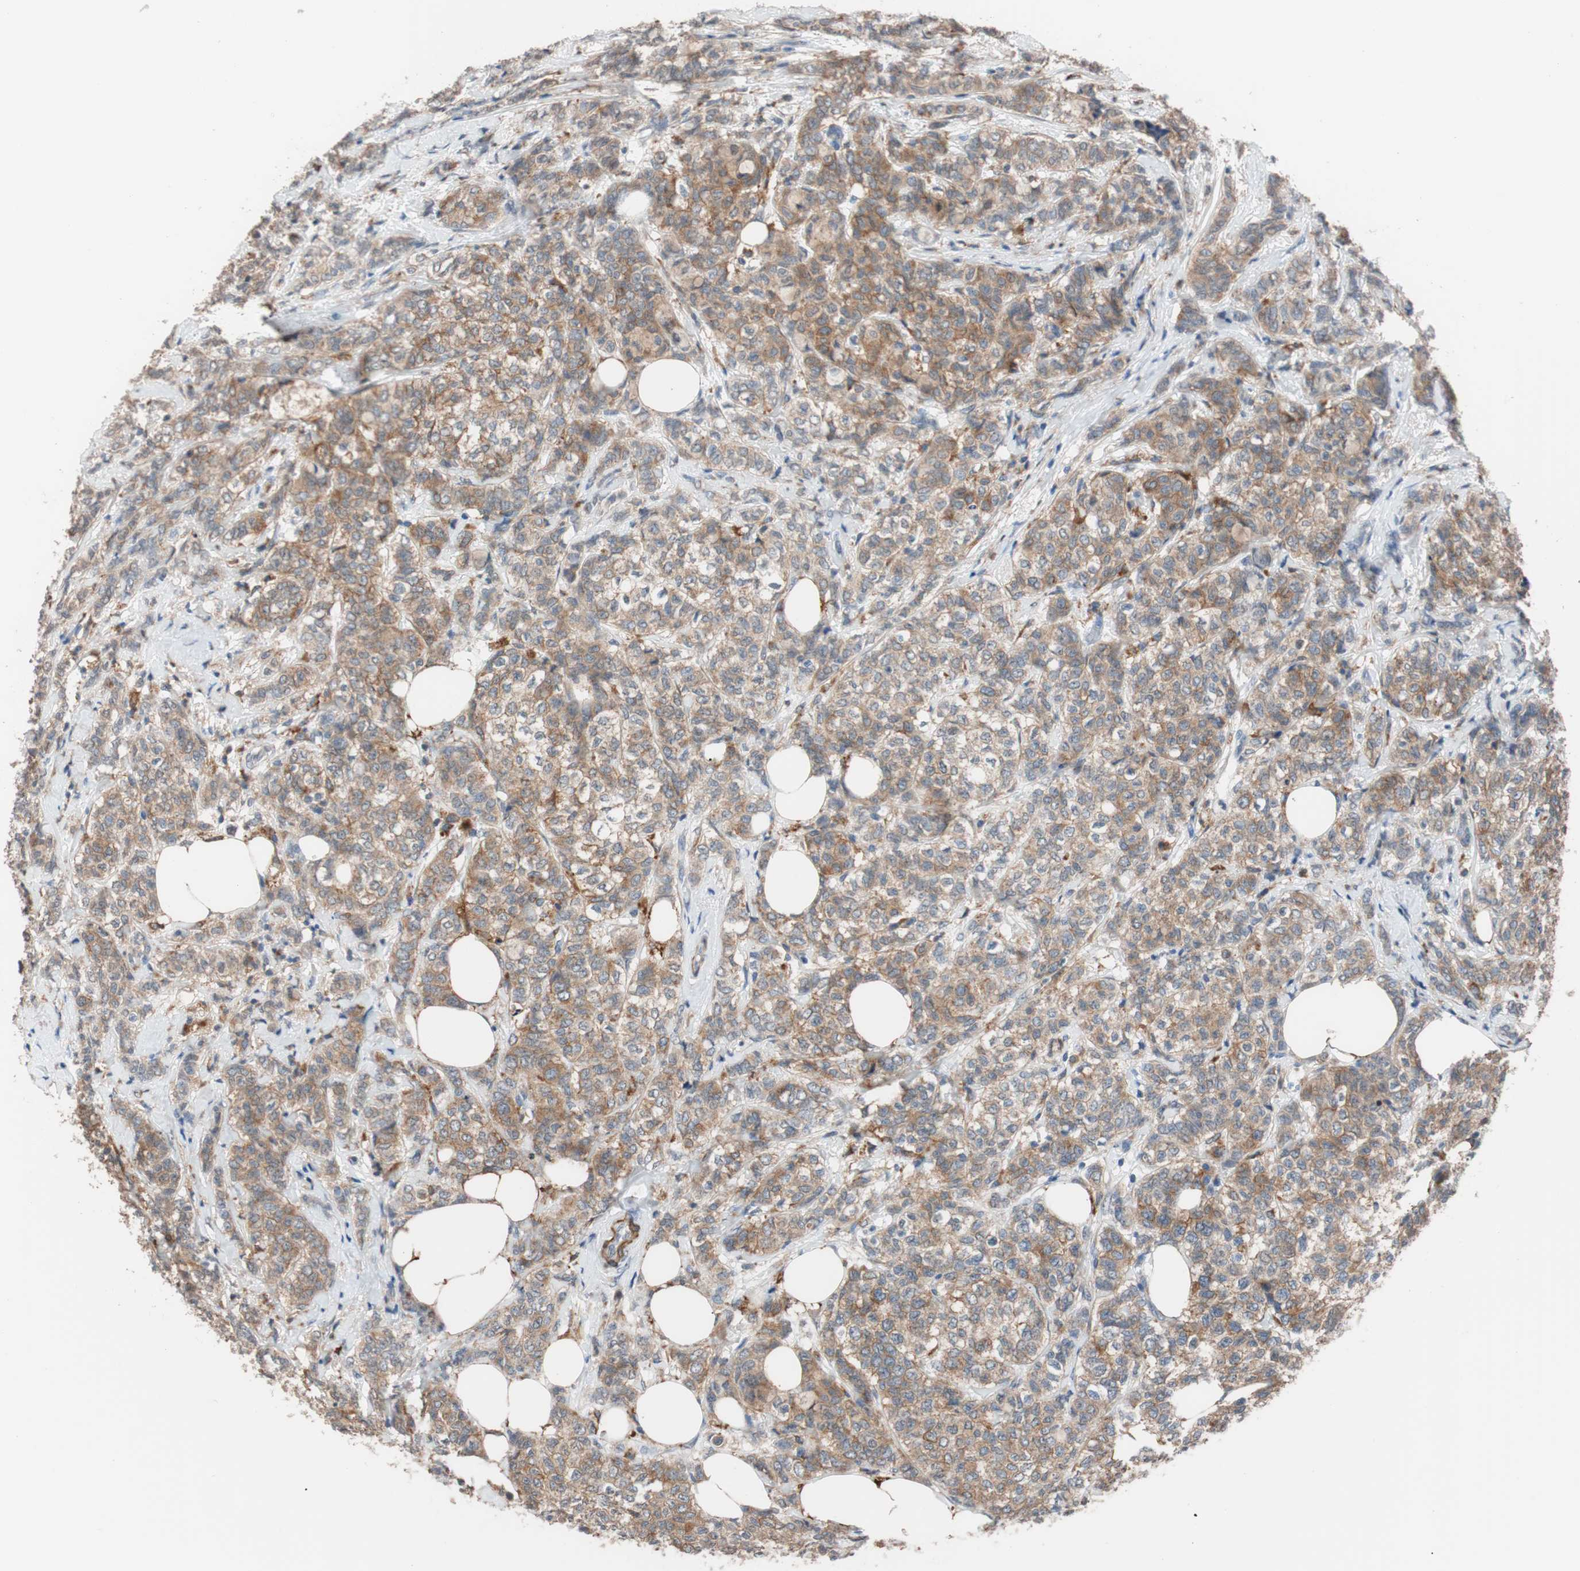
{"staining": {"intensity": "weak", "quantity": "25%-75%", "location": "cytoplasmic/membranous"}, "tissue": "breast cancer", "cell_type": "Tumor cells", "image_type": "cancer", "snomed": [{"axis": "morphology", "description": "Lobular carcinoma"}, {"axis": "topography", "description": "Breast"}], "caption": "Immunohistochemical staining of breast cancer demonstrates low levels of weak cytoplasmic/membranous positivity in about 25%-75% of tumor cells.", "gene": "LITAF", "patient": {"sex": "female", "age": 60}}